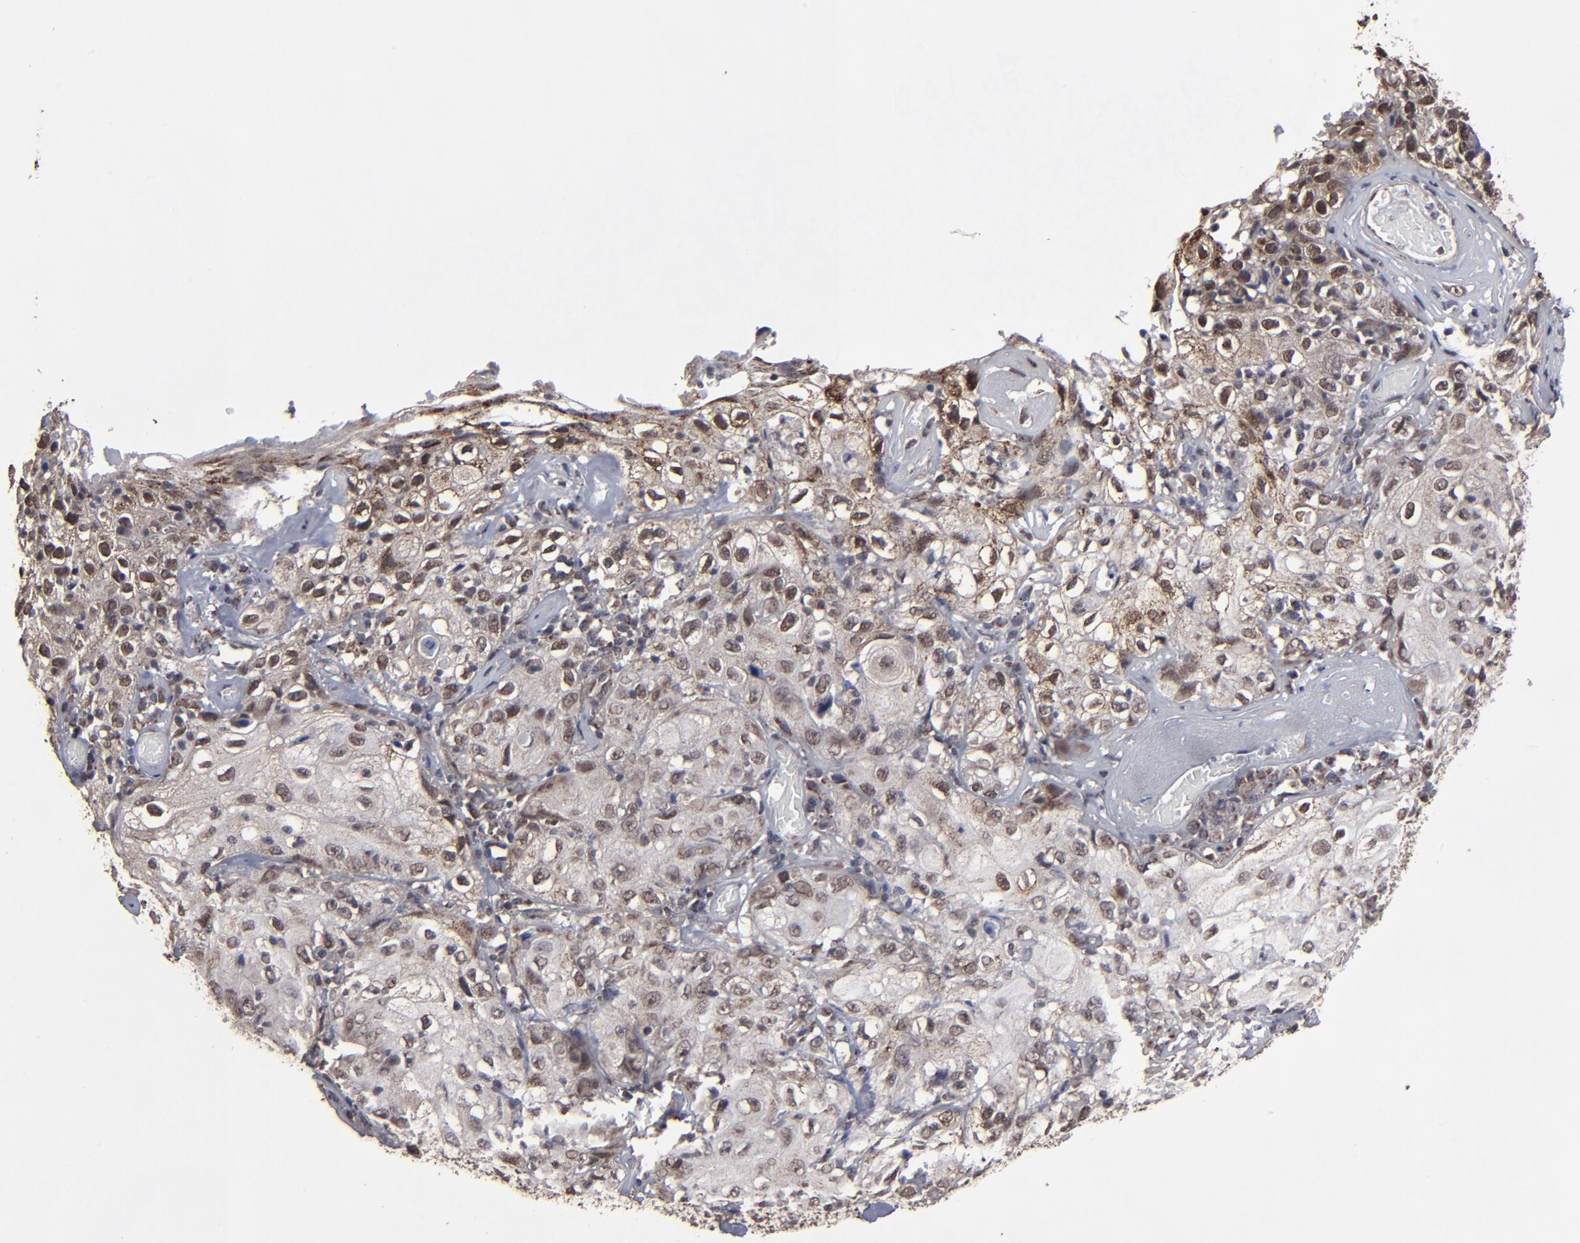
{"staining": {"intensity": "weak", "quantity": ">75%", "location": "nuclear"}, "tissue": "skin cancer", "cell_type": "Tumor cells", "image_type": "cancer", "snomed": [{"axis": "morphology", "description": "Squamous cell carcinoma, NOS"}, {"axis": "topography", "description": "Skin"}], "caption": "A low amount of weak nuclear positivity is appreciated in approximately >75% of tumor cells in skin squamous cell carcinoma tissue.", "gene": "BNIP3", "patient": {"sex": "male", "age": 65}}